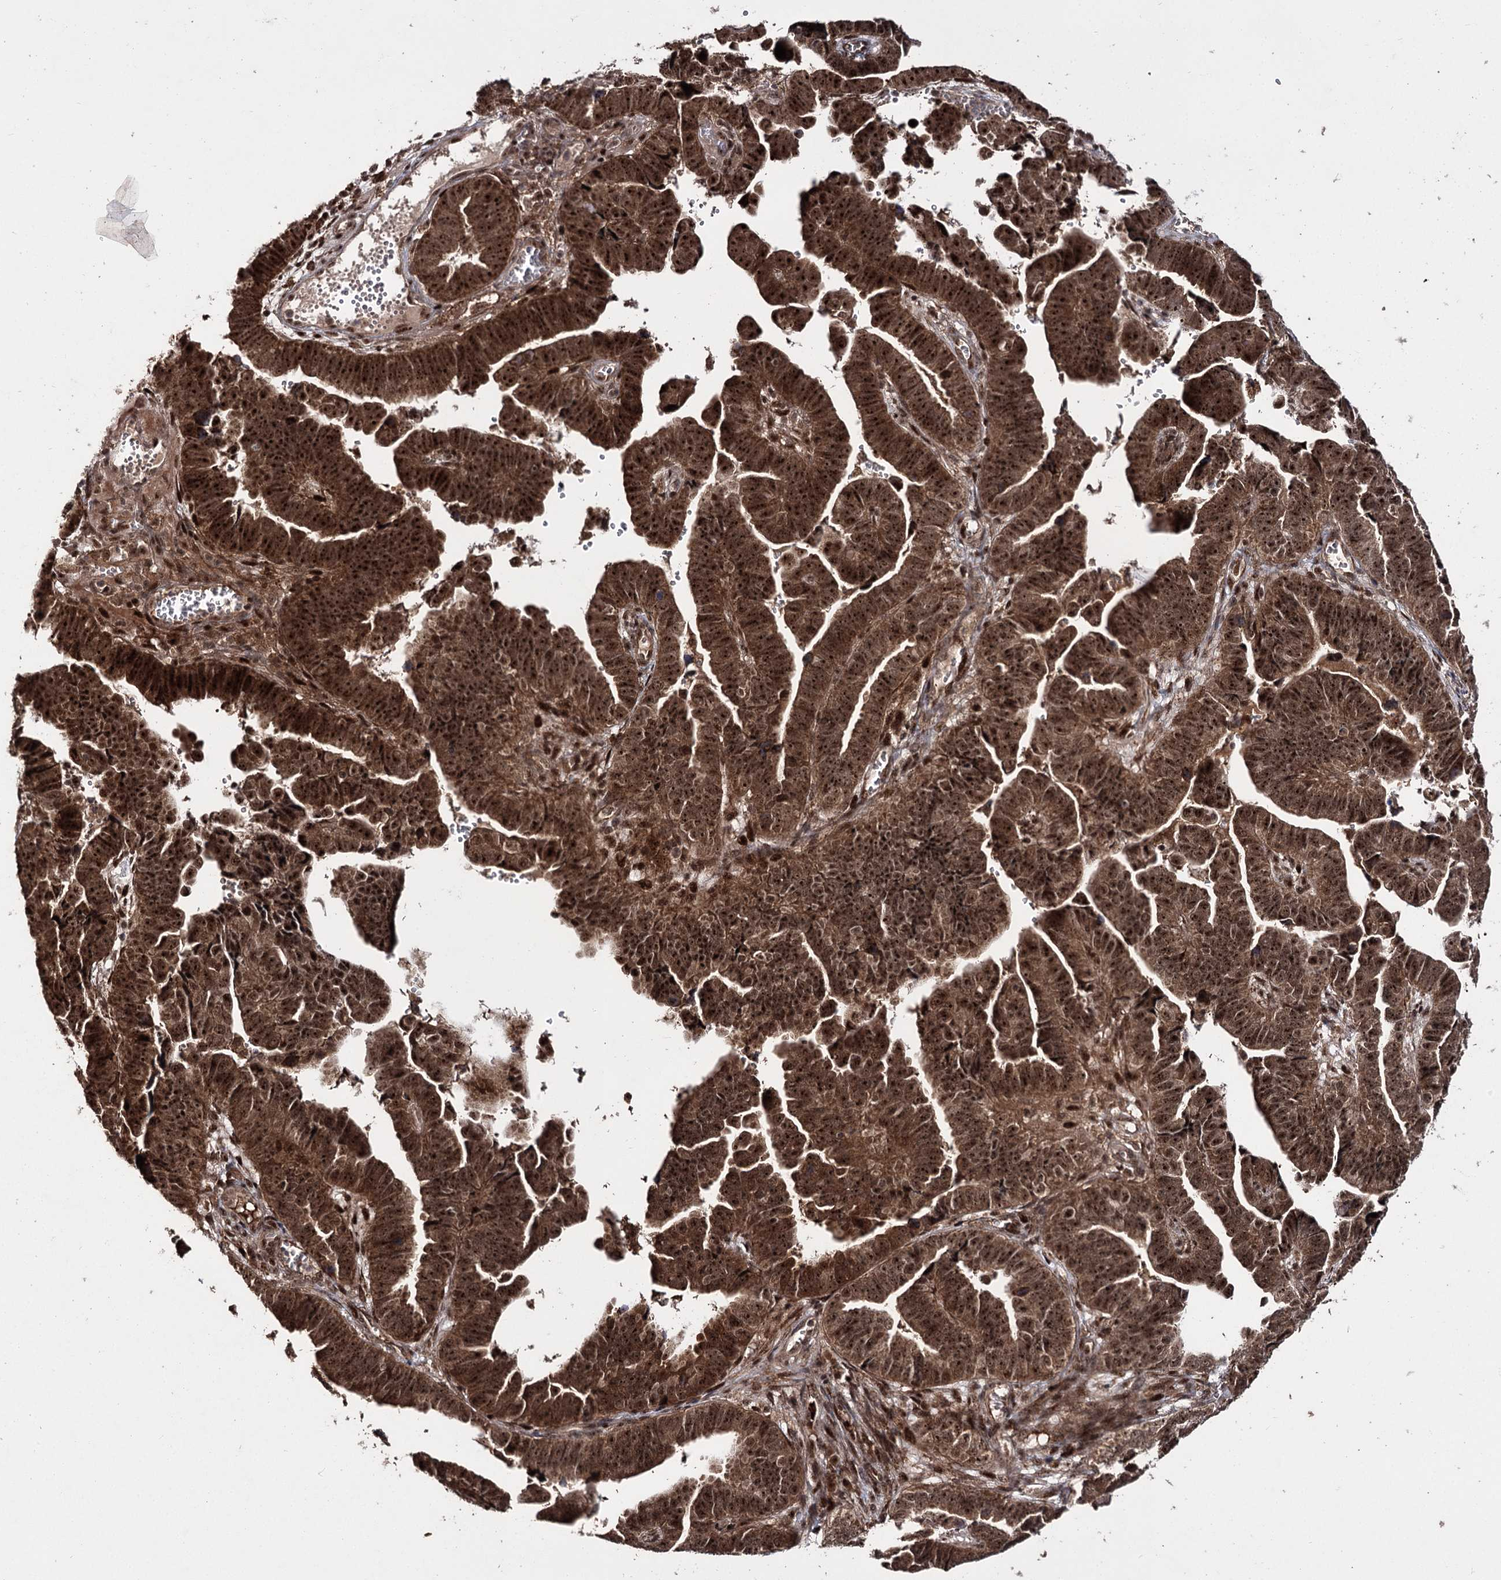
{"staining": {"intensity": "strong", "quantity": ">75%", "location": "cytoplasmic/membranous,nuclear"}, "tissue": "endometrial cancer", "cell_type": "Tumor cells", "image_type": "cancer", "snomed": [{"axis": "morphology", "description": "Adenocarcinoma, NOS"}, {"axis": "topography", "description": "Endometrium"}], "caption": "This is a micrograph of immunohistochemistry (IHC) staining of adenocarcinoma (endometrial), which shows strong staining in the cytoplasmic/membranous and nuclear of tumor cells.", "gene": "MKNK2", "patient": {"sex": "female", "age": 75}}